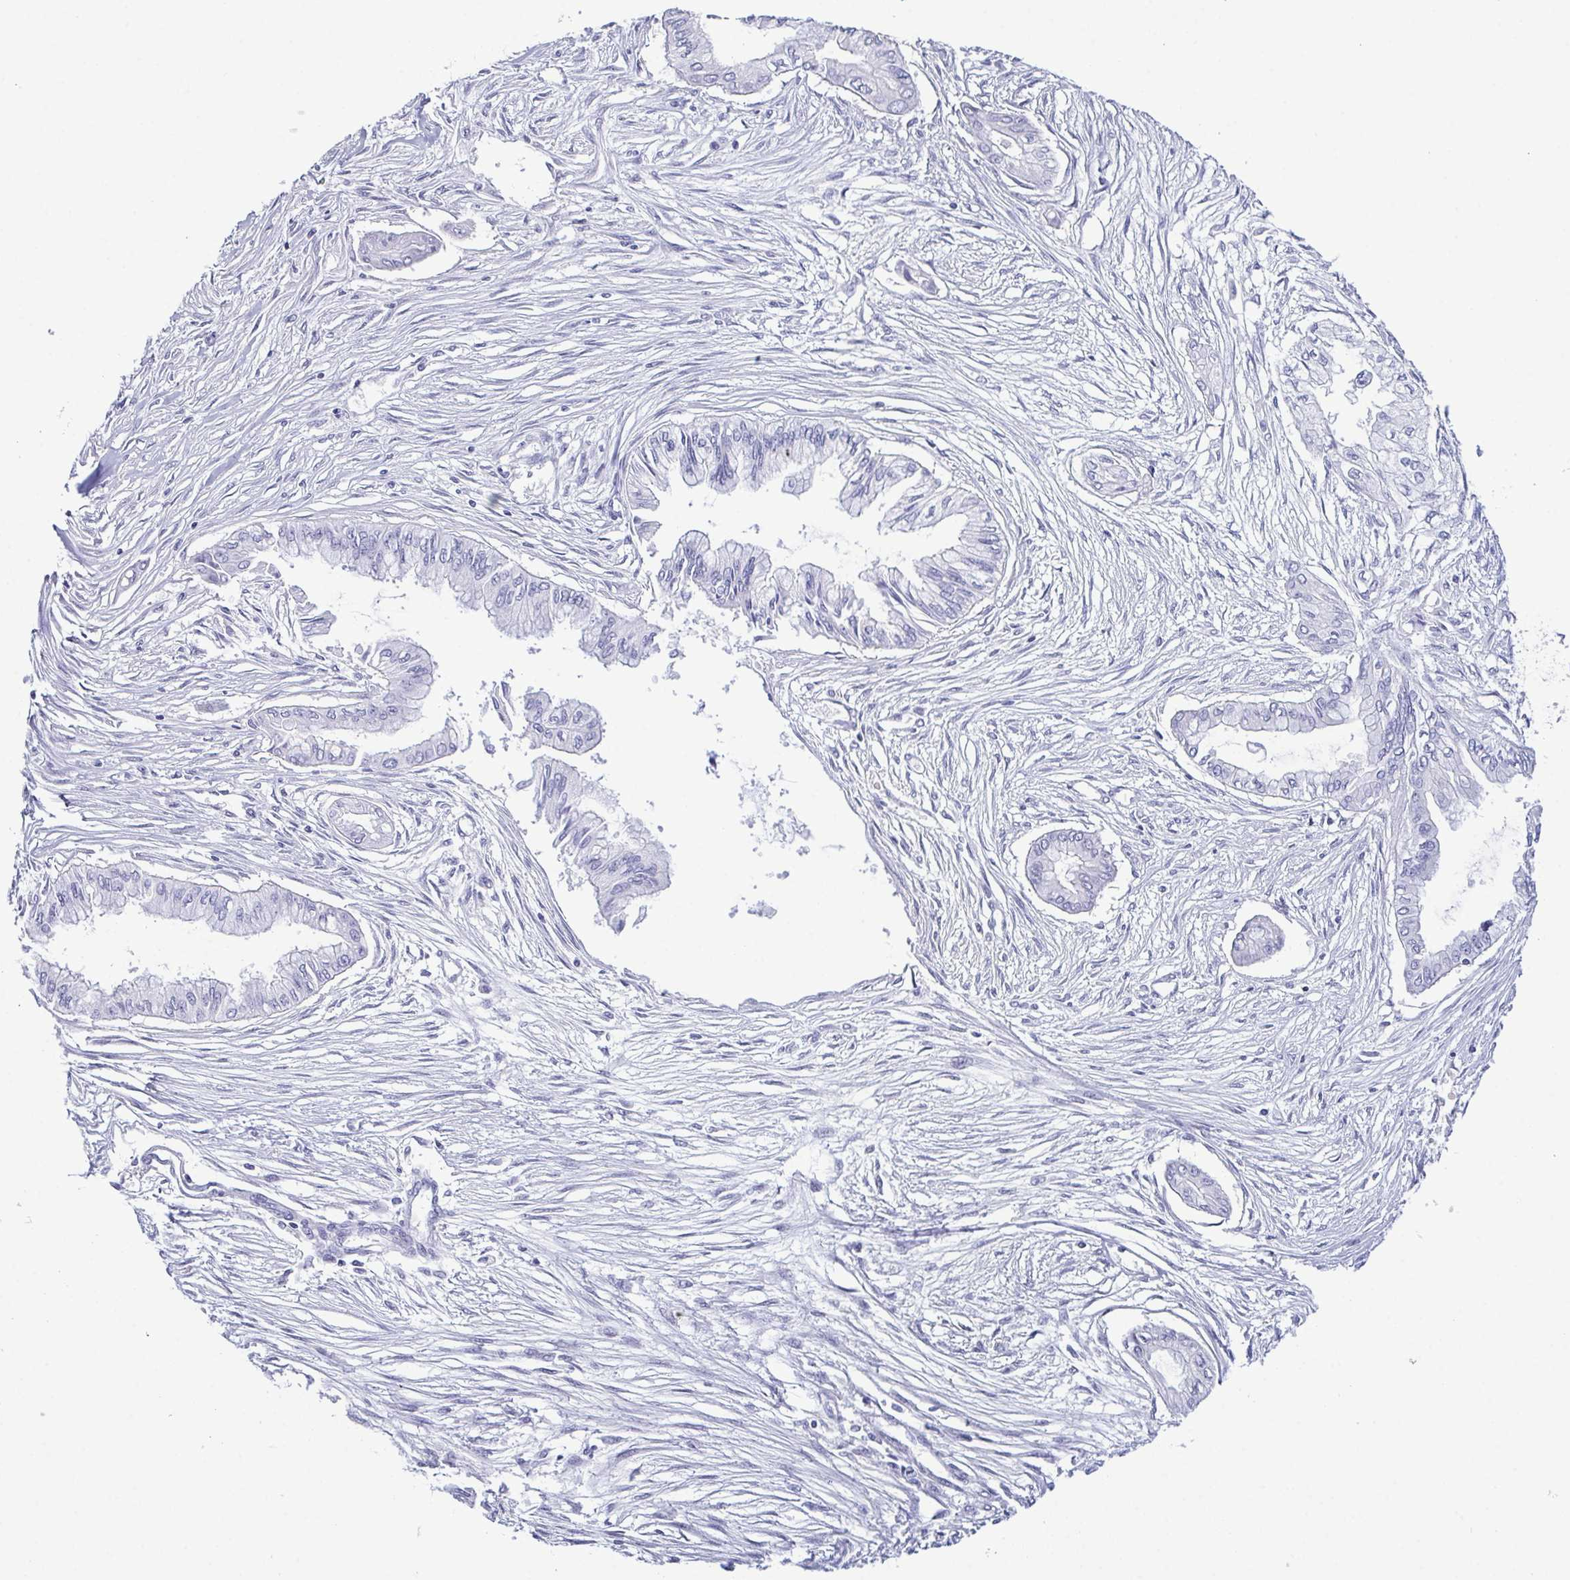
{"staining": {"intensity": "negative", "quantity": "none", "location": "none"}, "tissue": "pancreatic cancer", "cell_type": "Tumor cells", "image_type": "cancer", "snomed": [{"axis": "morphology", "description": "Adenocarcinoma, NOS"}, {"axis": "topography", "description": "Pancreas"}], "caption": "A high-resolution photomicrograph shows immunohistochemistry (IHC) staining of adenocarcinoma (pancreatic), which exhibits no significant positivity in tumor cells.", "gene": "SUGP2", "patient": {"sex": "female", "age": 68}}